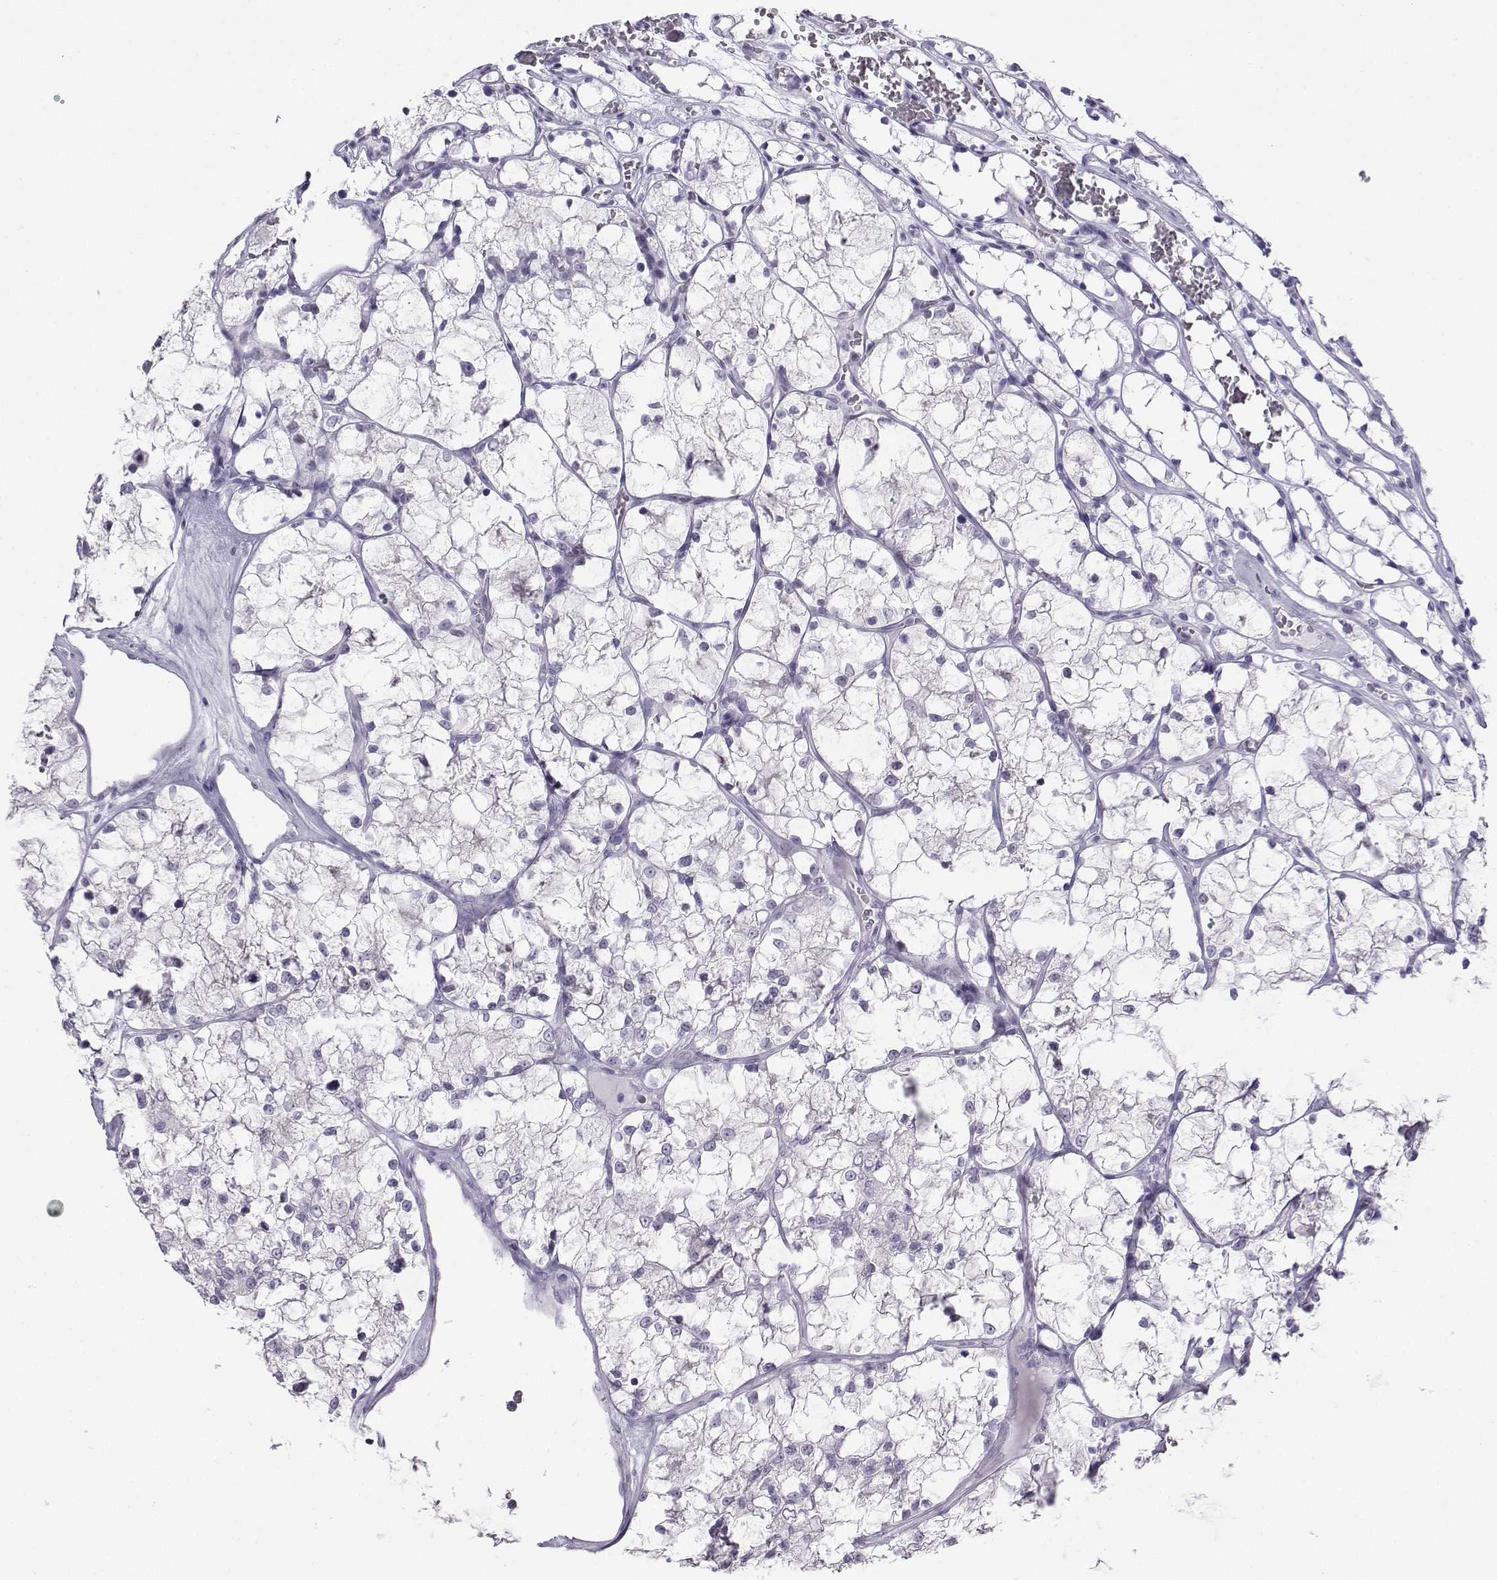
{"staining": {"intensity": "negative", "quantity": "none", "location": "none"}, "tissue": "renal cancer", "cell_type": "Tumor cells", "image_type": "cancer", "snomed": [{"axis": "morphology", "description": "Adenocarcinoma, NOS"}, {"axis": "topography", "description": "Kidney"}], "caption": "This is an immunohistochemistry (IHC) photomicrograph of human renal adenocarcinoma. There is no positivity in tumor cells.", "gene": "KIF17", "patient": {"sex": "female", "age": 69}}